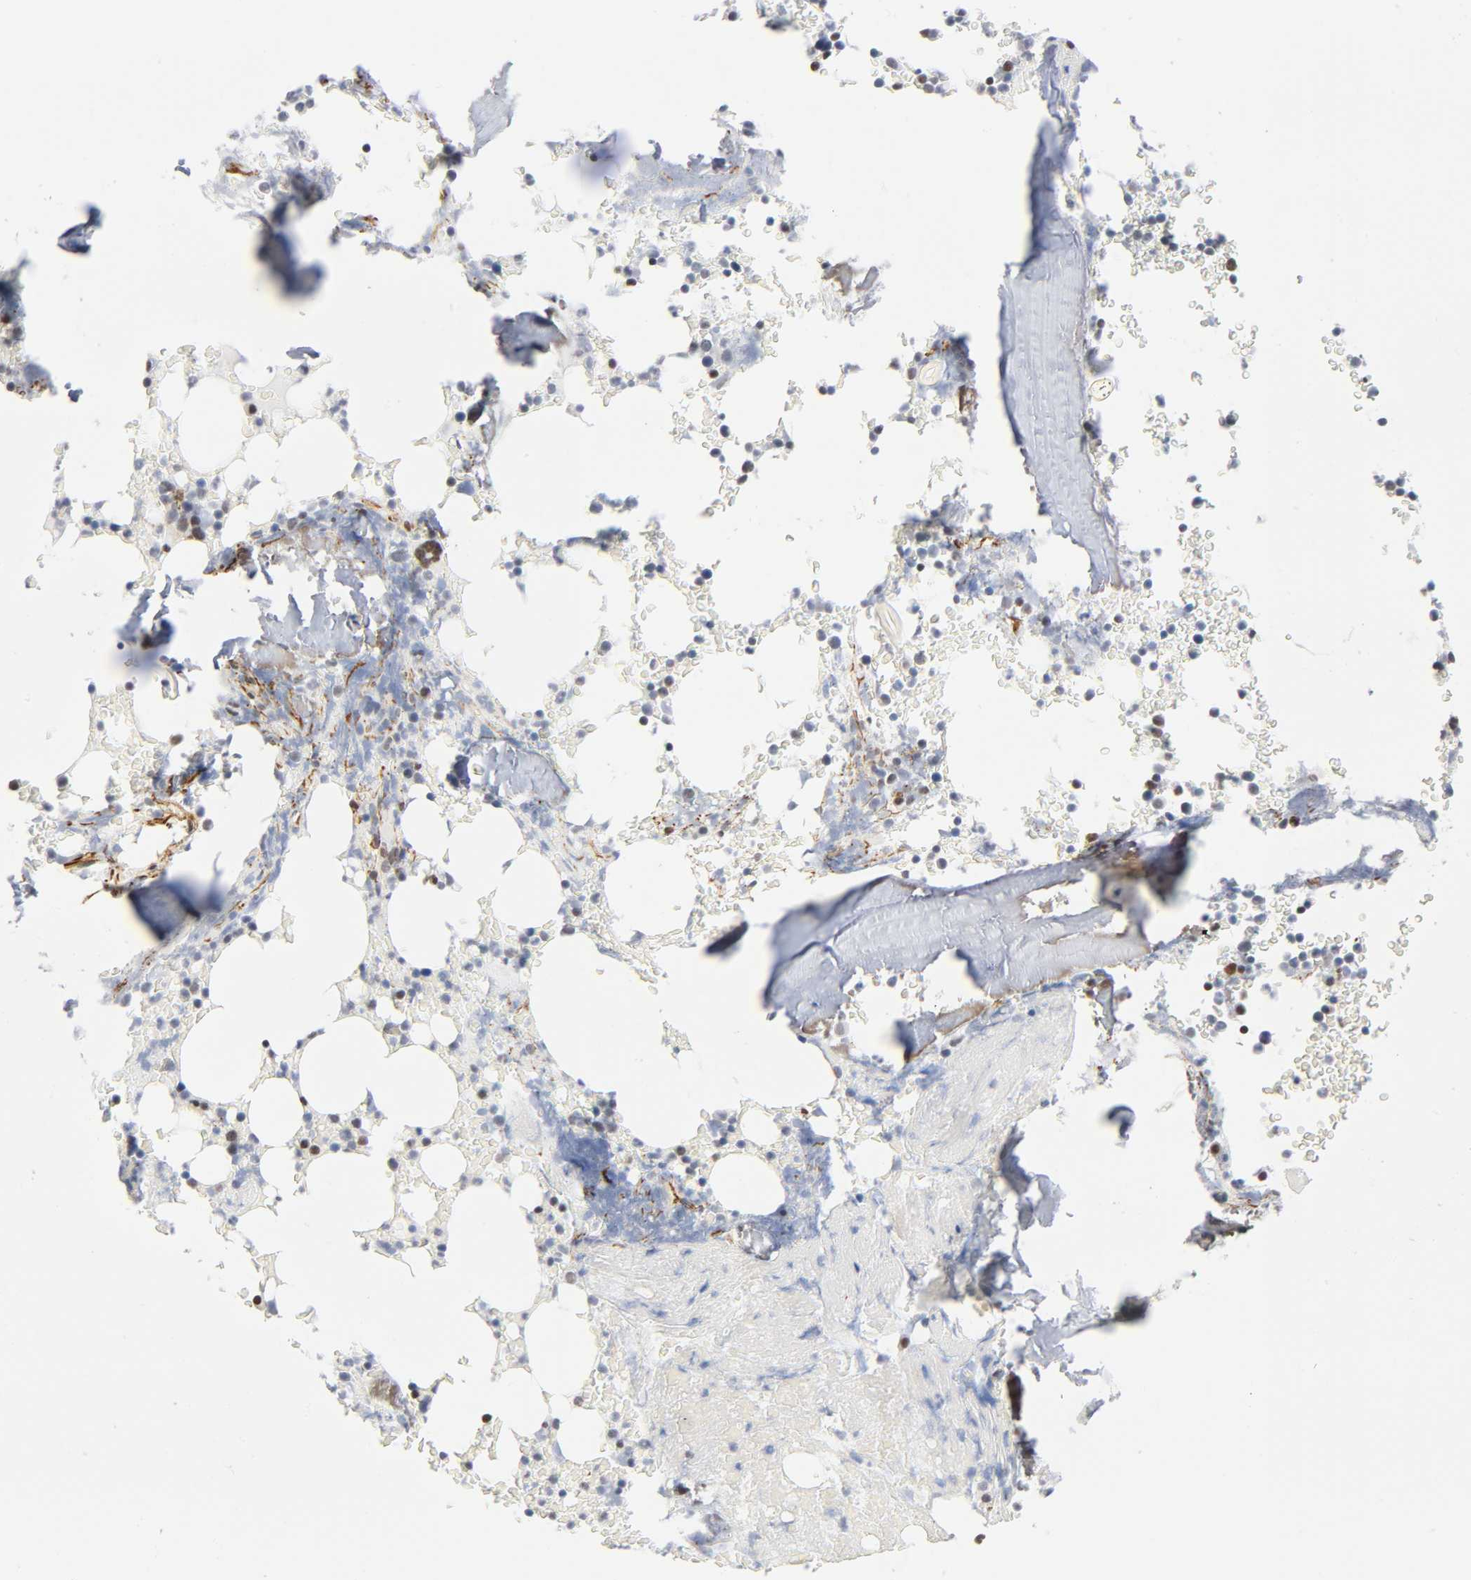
{"staining": {"intensity": "moderate", "quantity": "<25%", "location": "nuclear"}, "tissue": "bone marrow", "cell_type": "Hematopoietic cells", "image_type": "normal", "snomed": [{"axis": "morphology", "description": "Normal tissue, NOS"}, {"axis": "topography", "description": "Bone marrow"}], "caption": "Brown immunohistochemical staining in unremarkable bone marrow displays moderate nuclear positivity in approximately <25% of hematopoietic cells.", "gene": "DIDO1", "patient": {"sex": "female", "age": 66}}